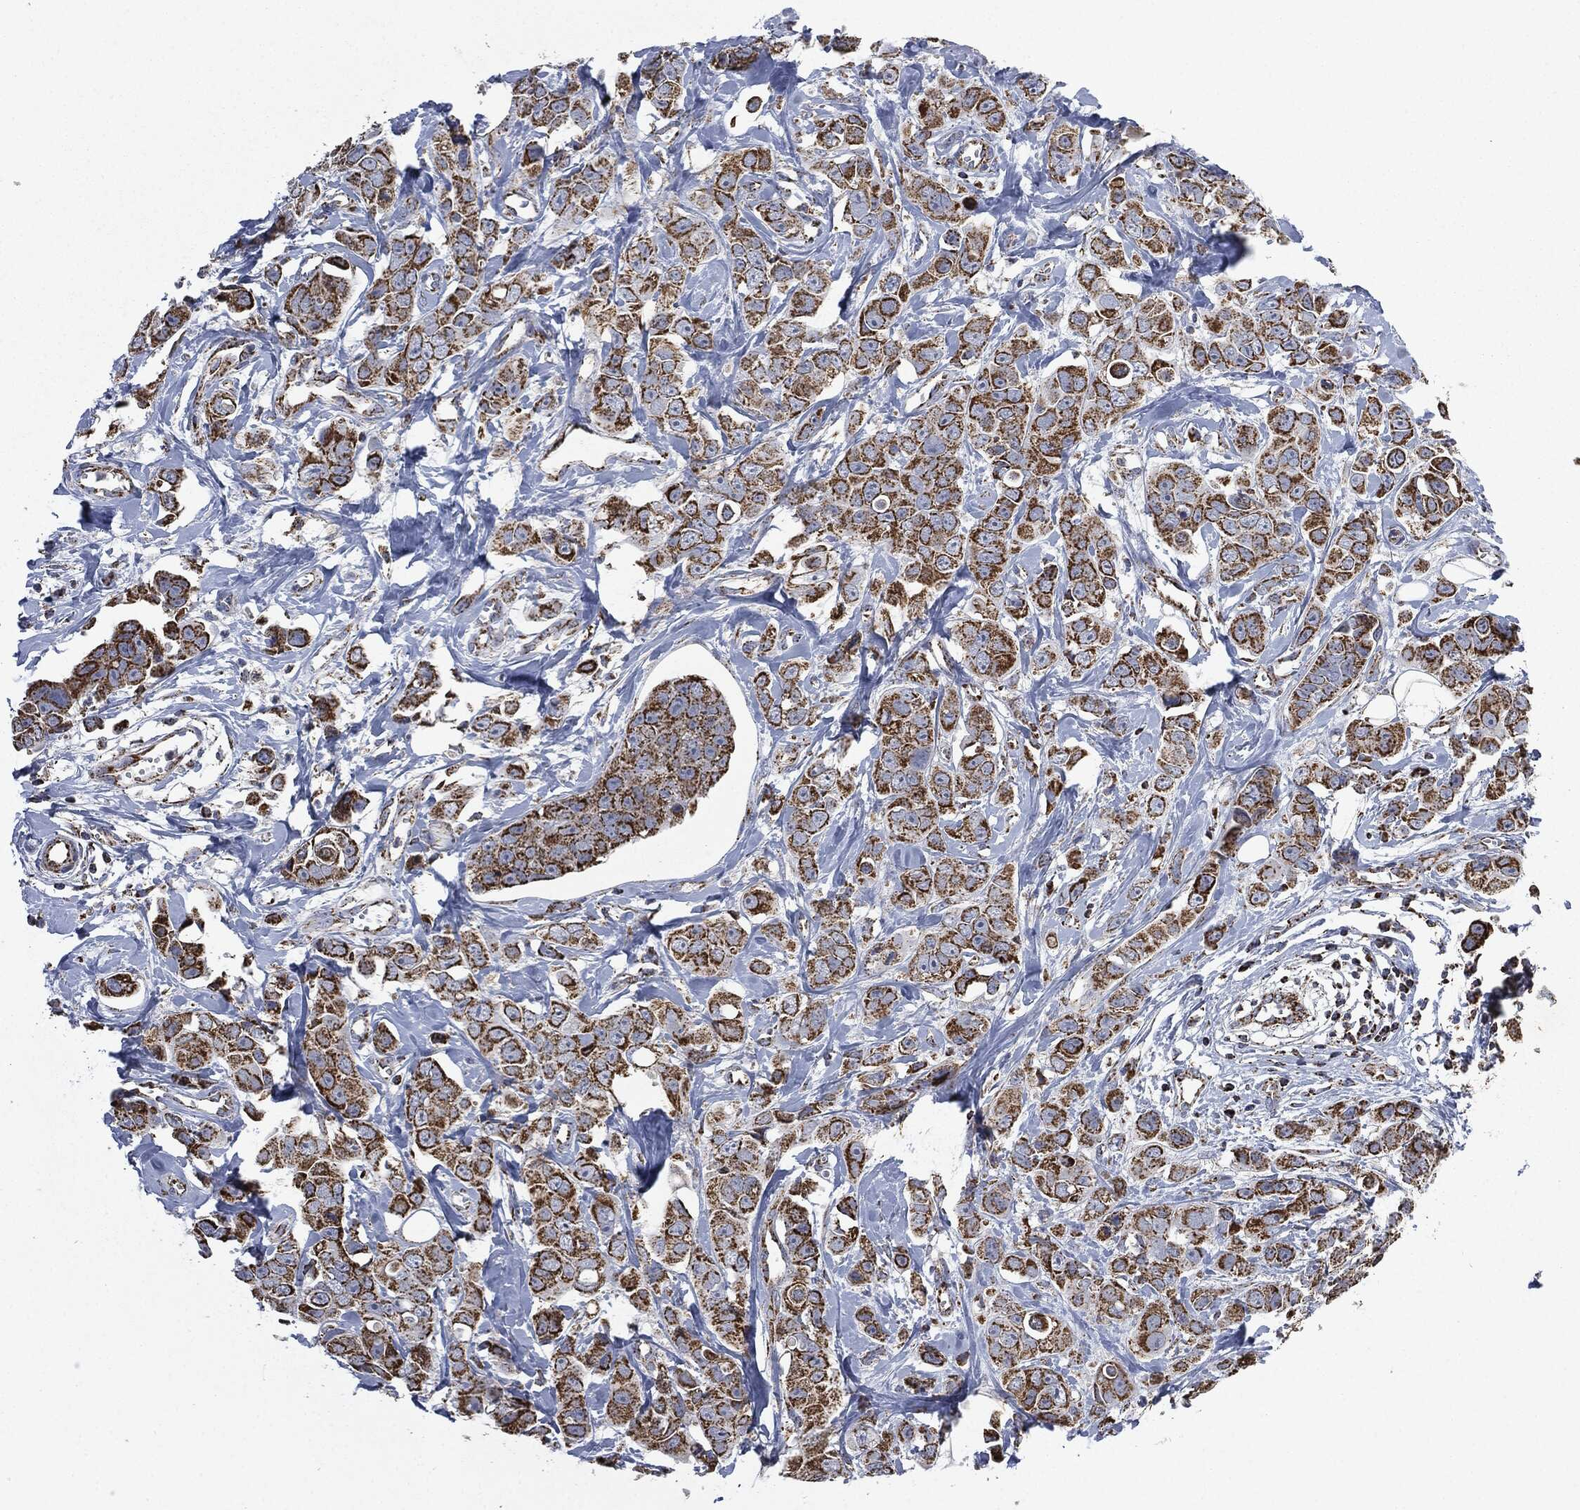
{"staining": {"intensity": "strong", "quantity": ">75%", "location": "cytoplasmic/membranous"}, "tissue": "breast cancer", "cell_type": "Tumor cells", "image_type": "cancer", "snomed": [{"axis": "morphology", "description": "Duct carcinoma"}, {"axis": "topography", "description": "Breast"}], "caption": "The image demonstrates staining of breast infiltrating ductal carcinoma, revealing strong cytoplasmic/membranous protein positivity (brown color) within tumor cells. (IHC, brightfield microscopy, high magnification).", "gene": "RYK", "patient": {"sex": "female", "age": 35}}